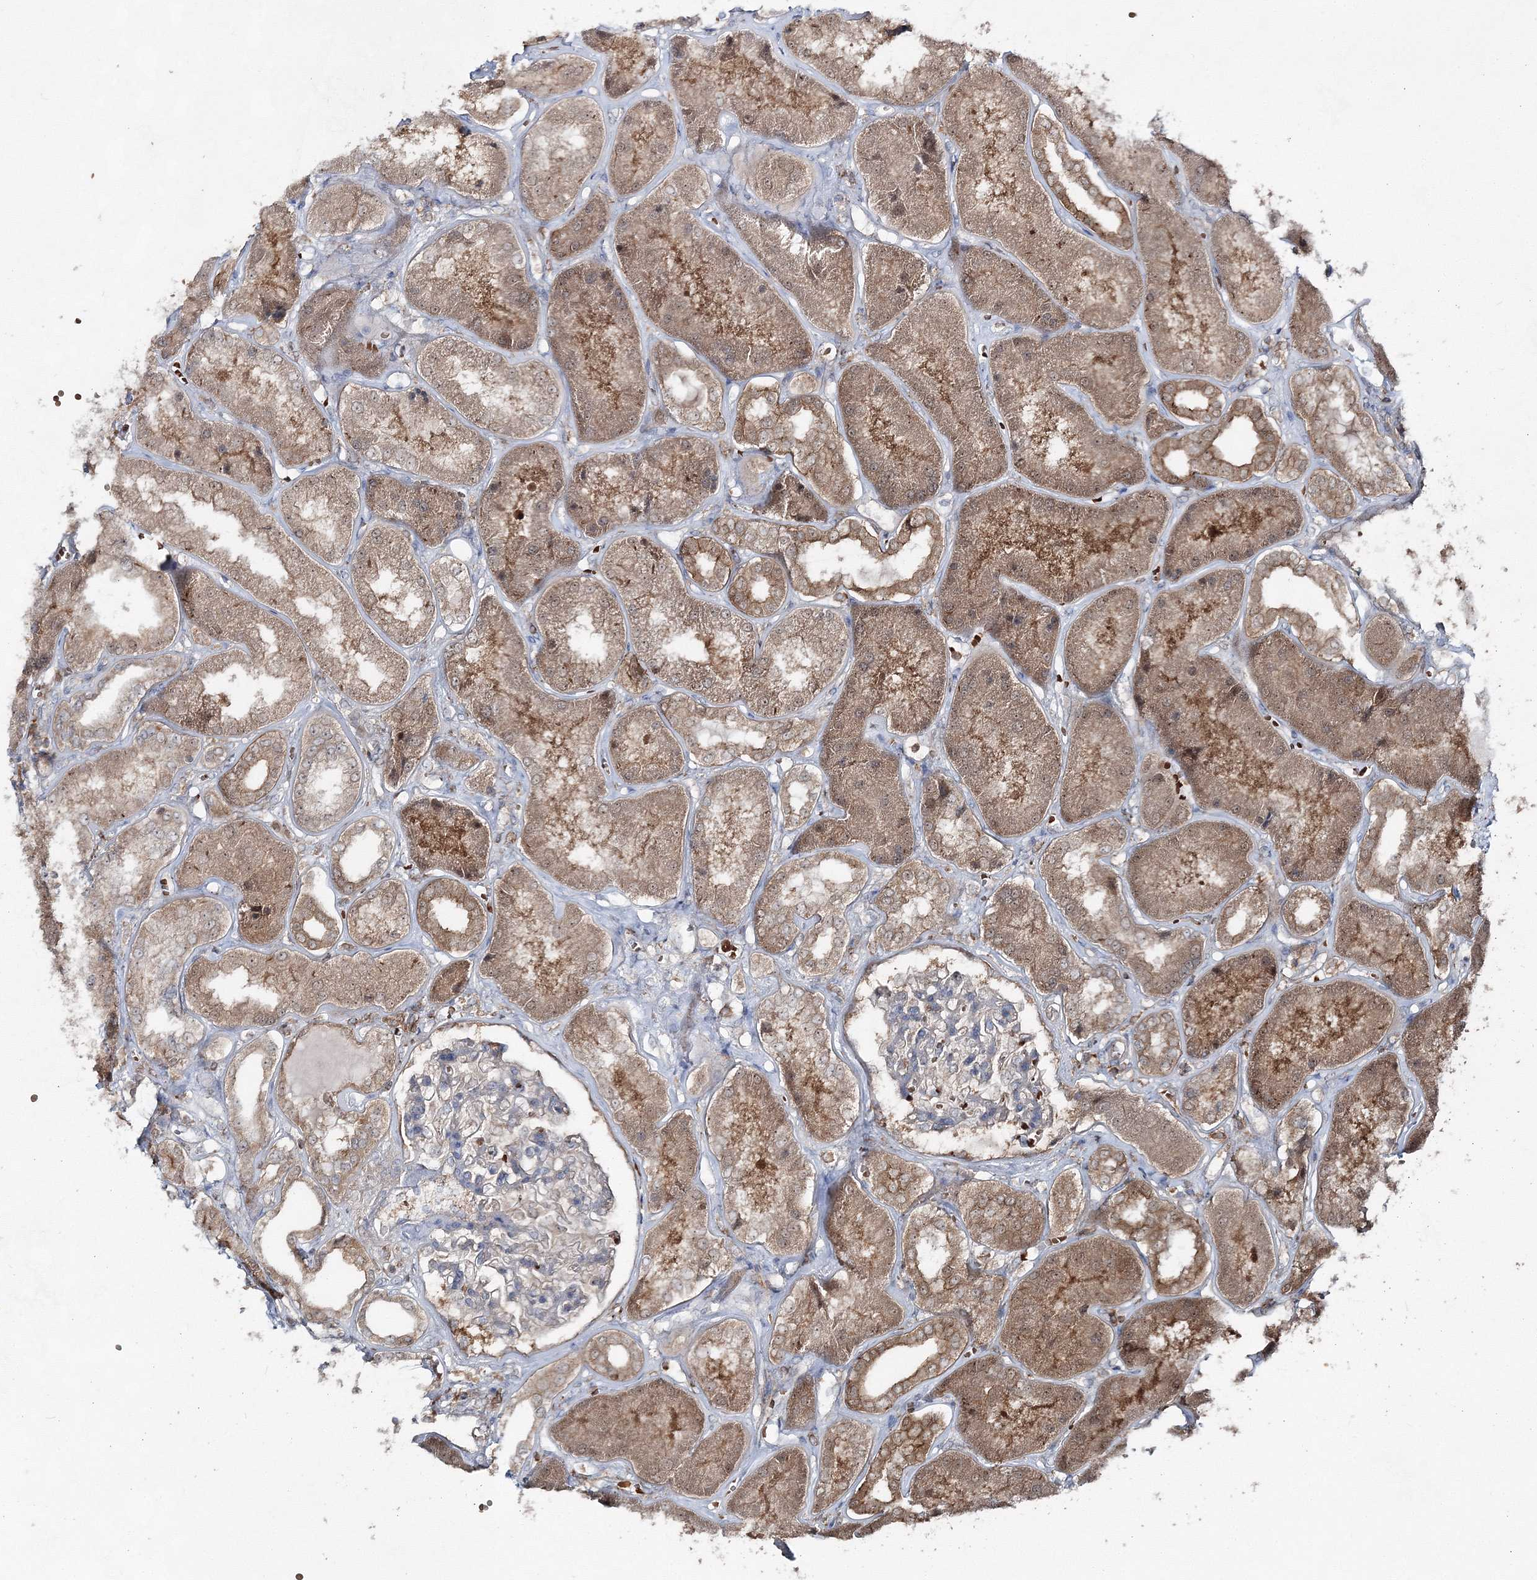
{"staining": {"intensity": "negative", "quantity": "none", "location": "none"}, "tissue": "kidney", "cell_type": "Cells in glomeruli", "image_type": "normal", "snomed": [{"axis": "morphology", "description": "Normal tissue, NOS"}, {"axis": "topography", "description": "Kidney"}], "caption": "Kidney stained for a protein using immunohistochemistry demonstrates no positivity cells in glomeruli.", "gene": "PCBD2", "patient": {"sex": "female", "age": 56}}